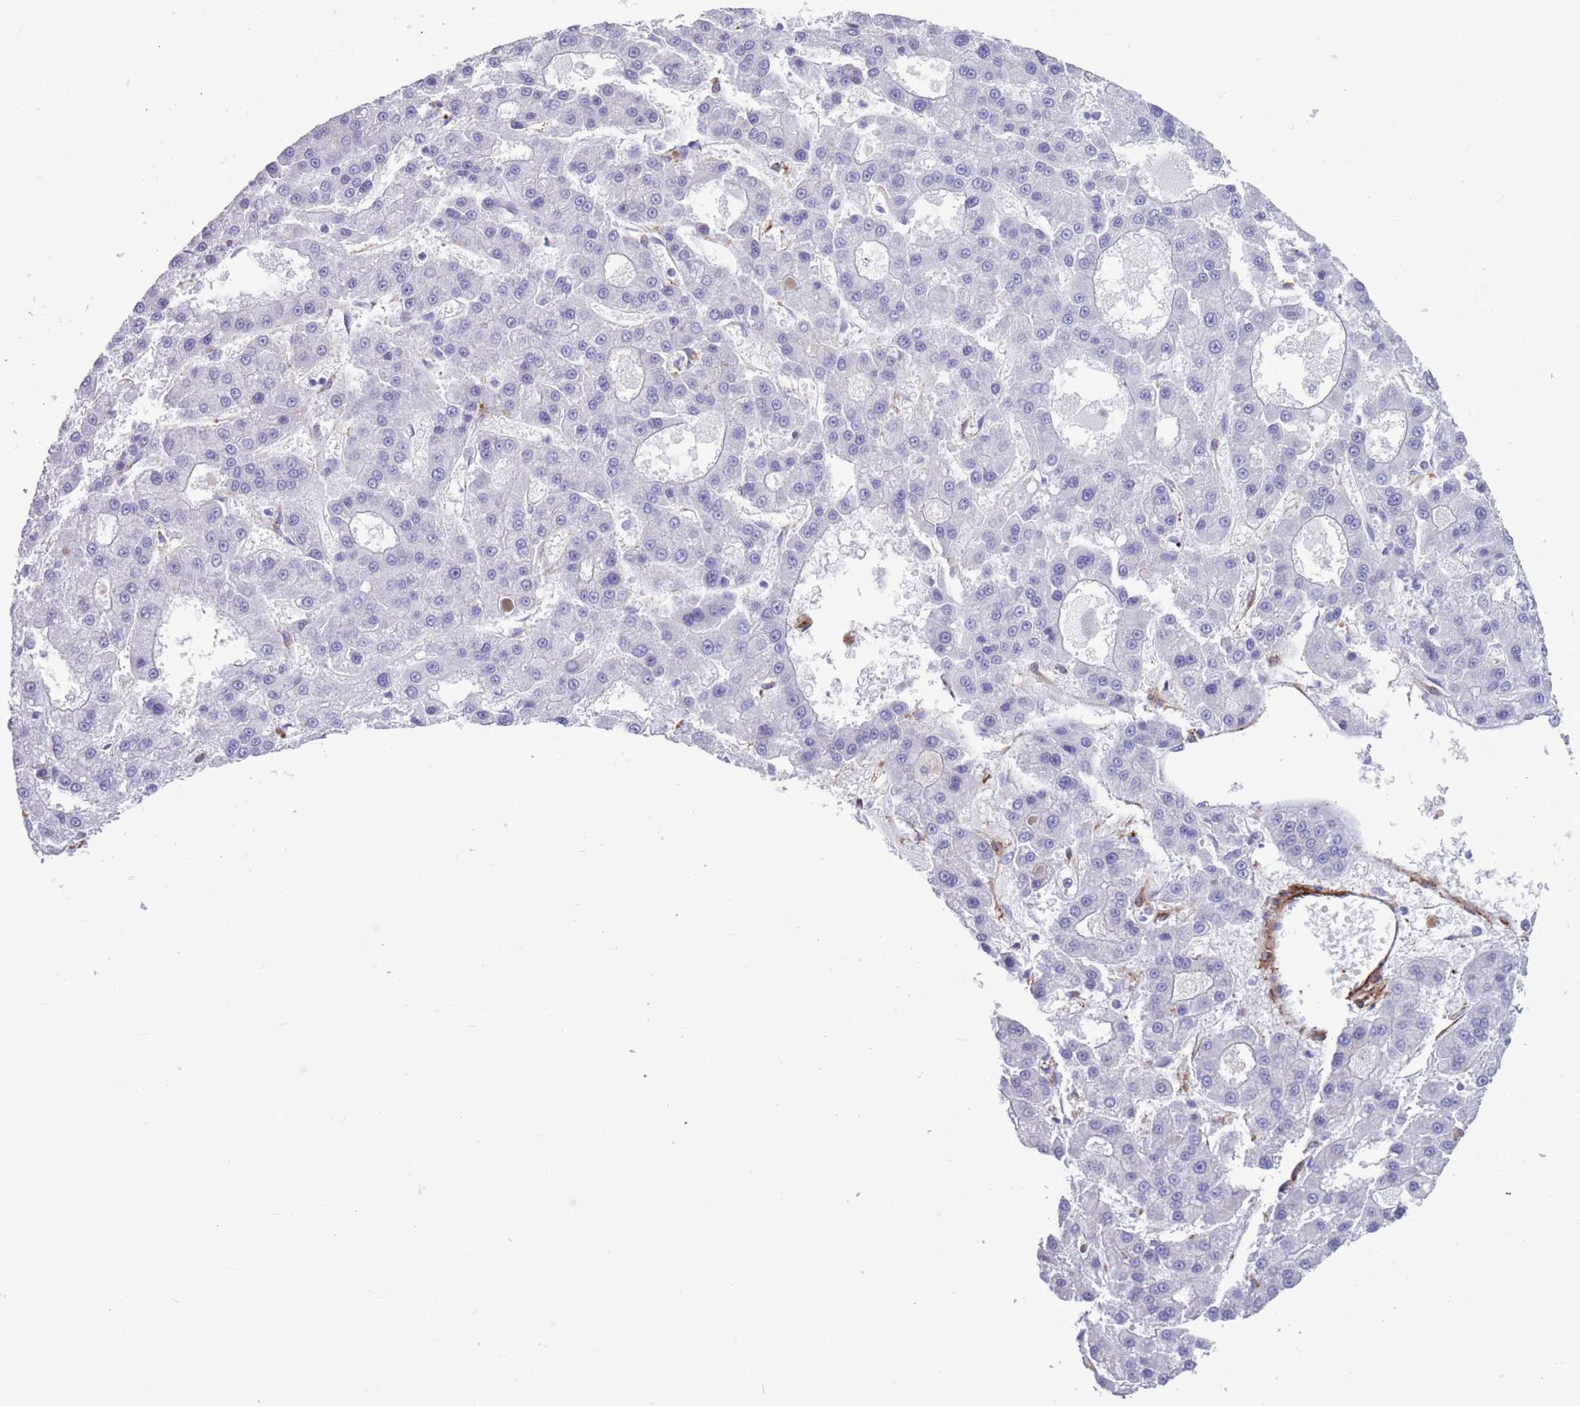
{"staining": {"intensity": "negative", "quantity": "none", "location": "none"}, "tissue": "liver cancer", "cell_type": "Tumor cells", "image_type": "cancer", "snomed": [{"axis": "morphology", "description": "Carcinoma, Hepatocellular, NOS"}, {"axis": "topography", "description": "Liver"}], "caption": "Tumor cells are negative for brown protein staining in liver cancer (hepatocellular carcinoma).", "gene": "DPYD", "patient": {"sex": "male", "age": 70}}